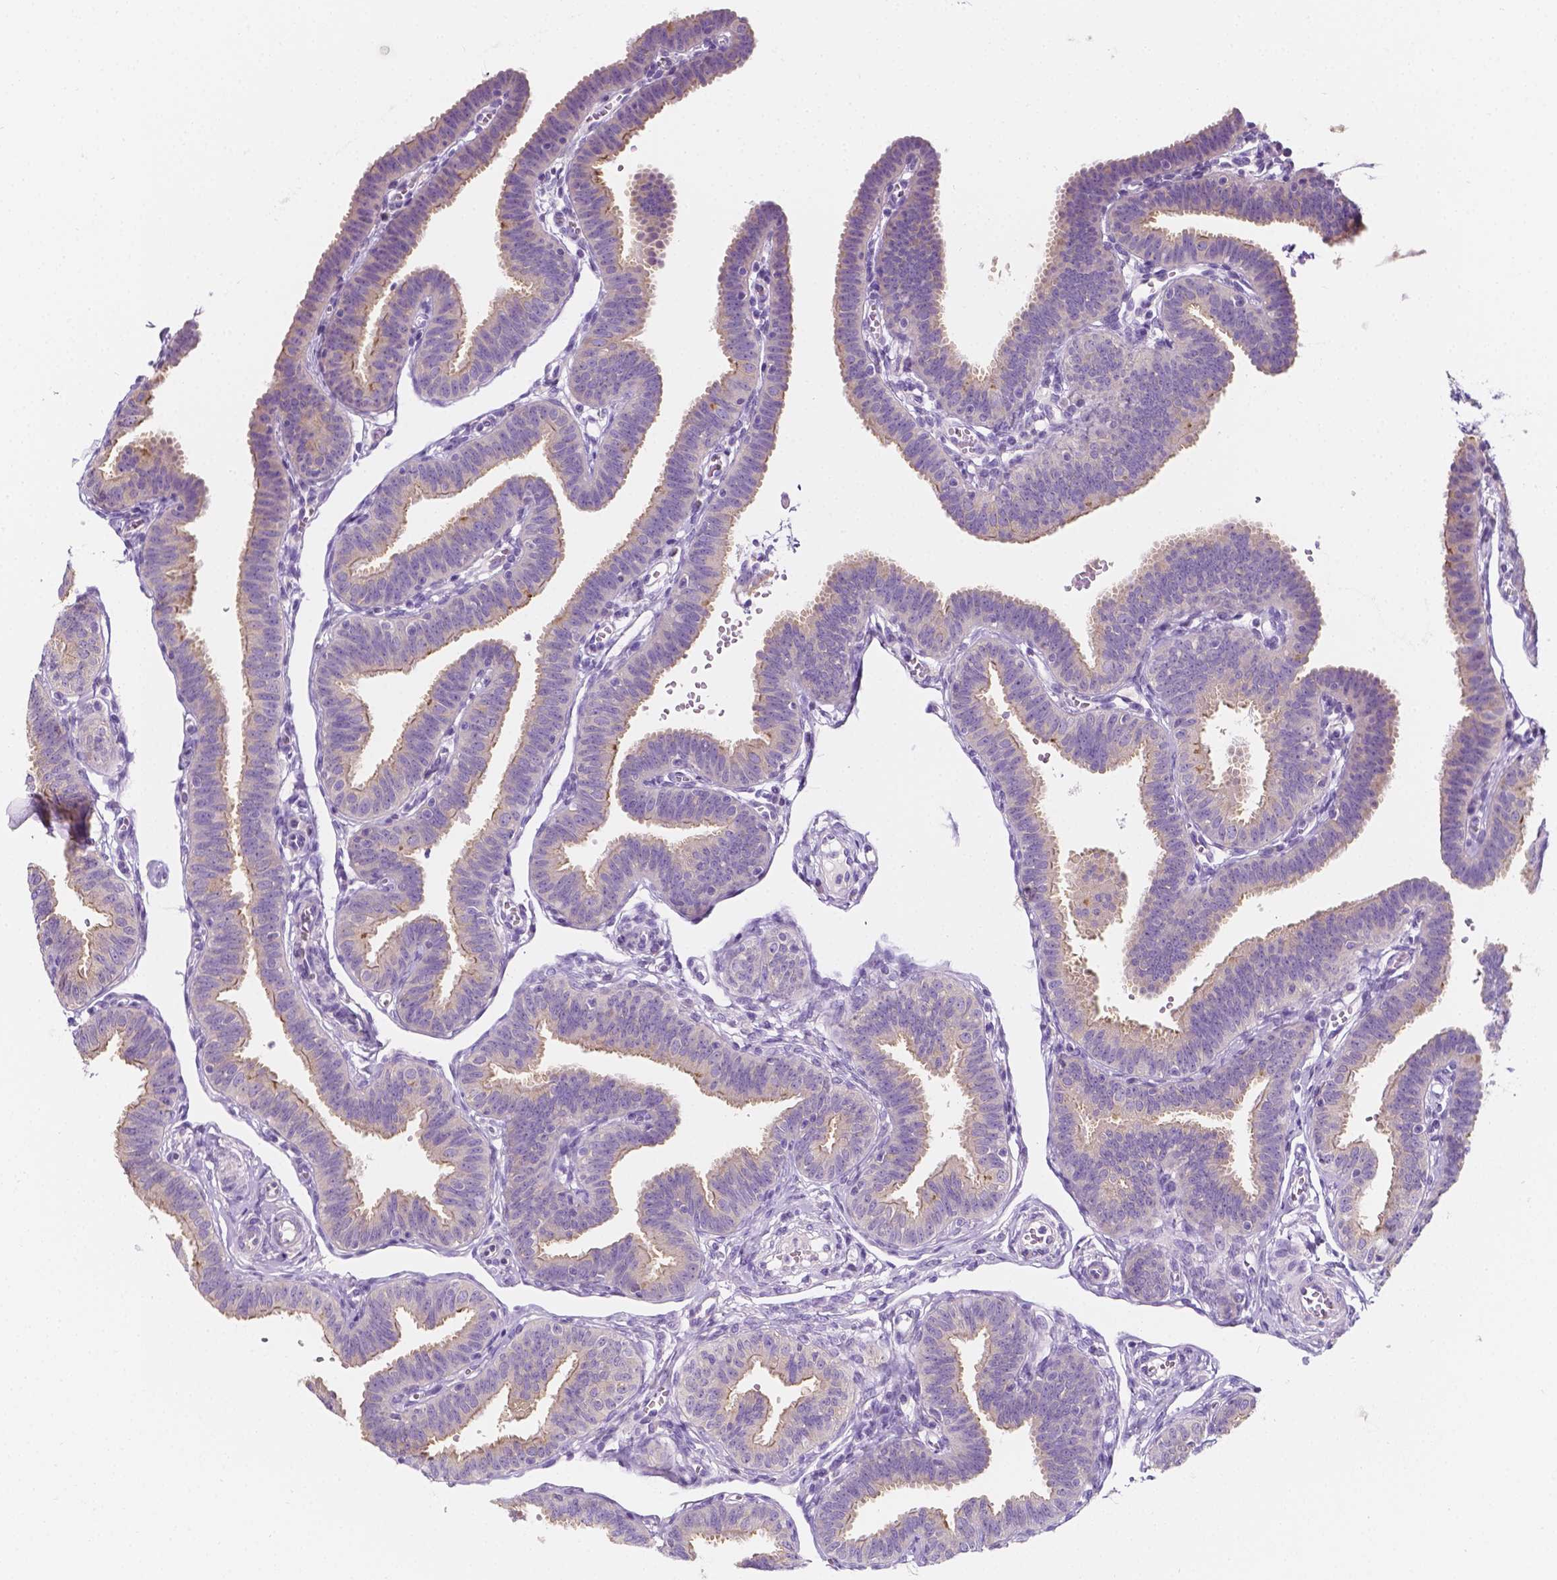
{"staining": {"intensity": "negative", "quantity": "none", "location": "none"}, "tissue": "fallopian tube", "cell_type": "Glandular cells", "image_type": "normal", "snomed": [{"axis": "morphology", "description": "Normal tissue, NOS"}, {"axis": "topography", "description": "Fallopian tube"}], "caption": "IHC histopathology image of normal fallopian tube: human fallopian tube stained with DAB (3,3'-diaminobenzidine) displays no significant protein expression in glandular cells. The staining was performed using DAB (3,3'-diaminobenzidine) to visualize the protein expression in brown, while the nuclei were stained in blue with hematoxylin (Magnification: 20x).", "gene": "SIRT2", "patient": {"sex": "female", "age": 25}}